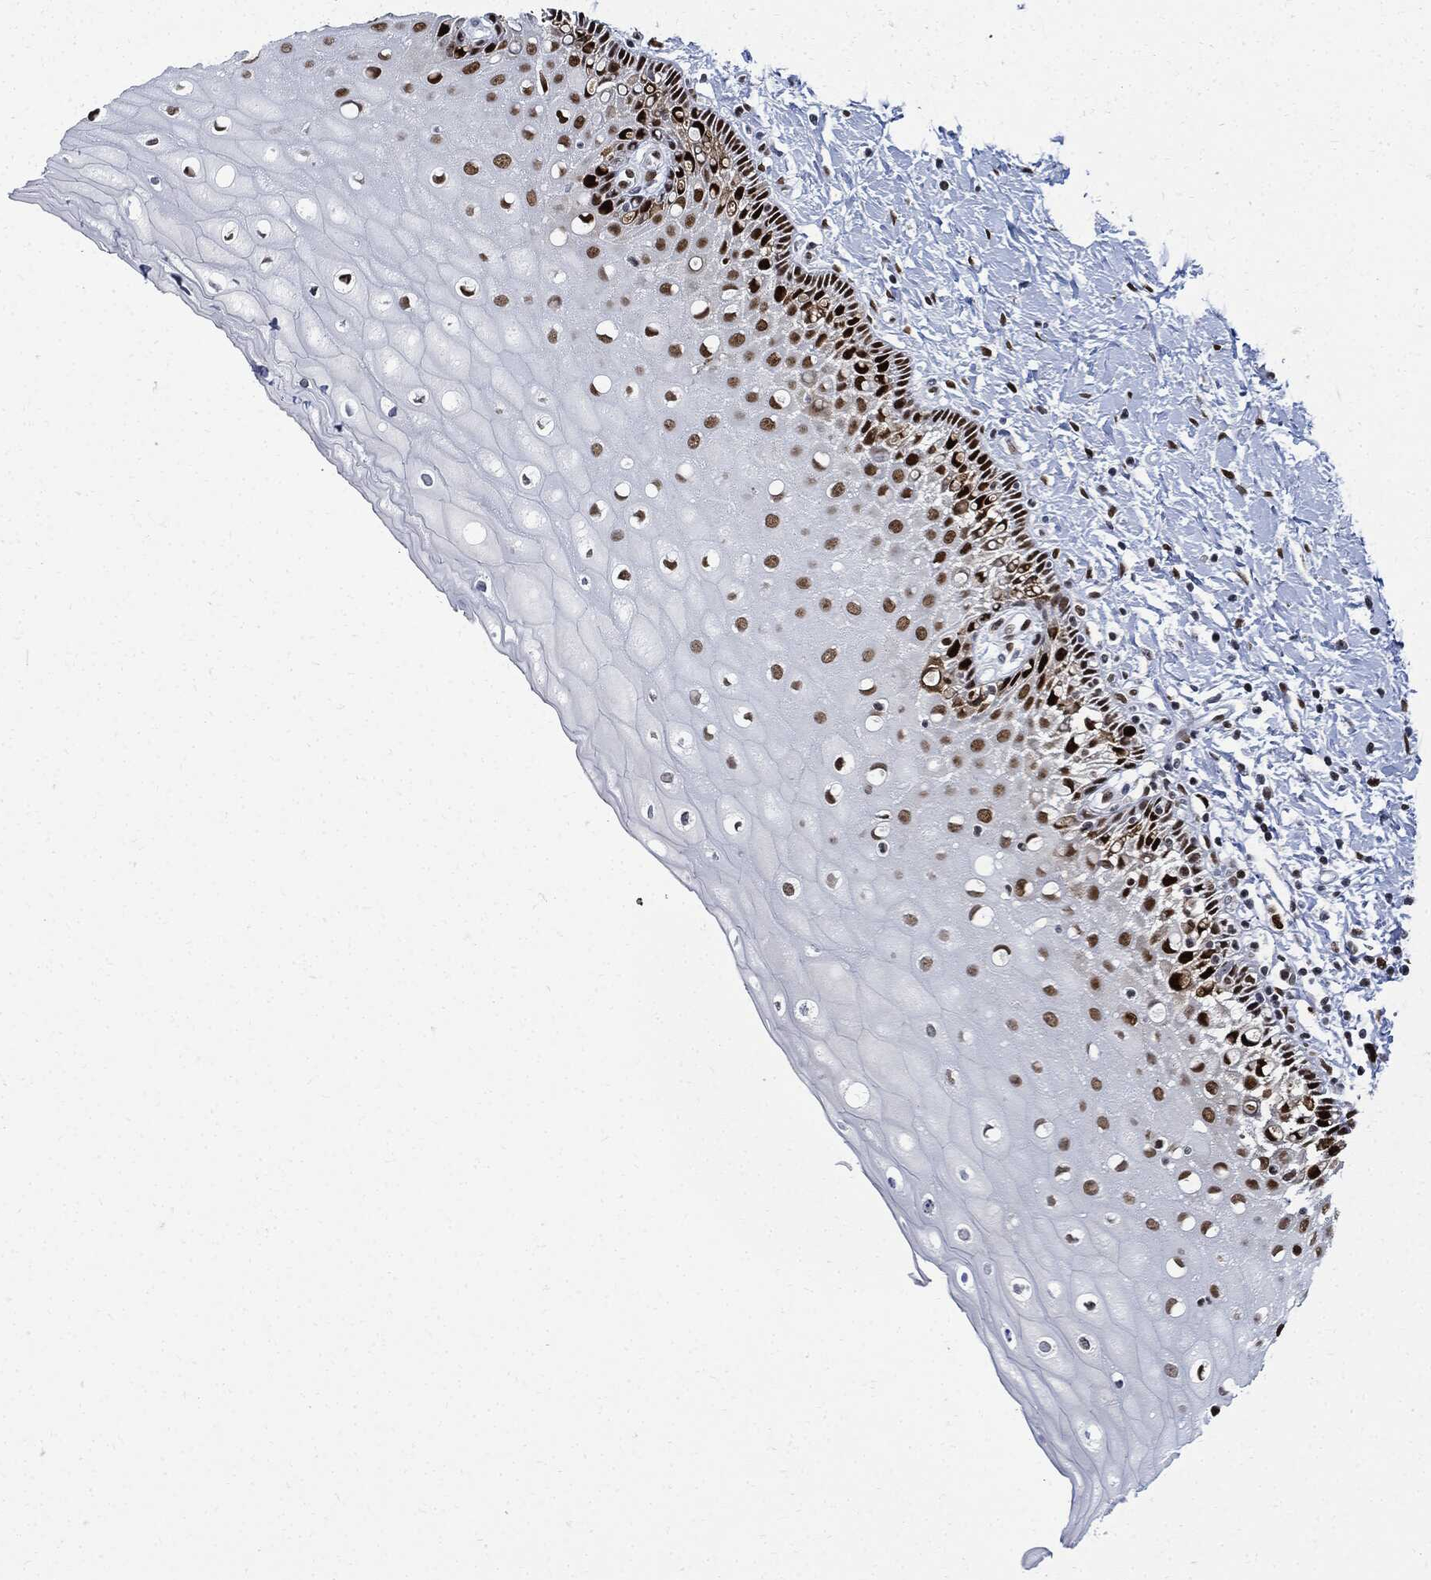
{"staining": {"intensity": "moderate", "quantity": ">75%", "location": "nuclear"}, "tissue": "cervix", "cell_type": "Glandular cells", "image_type": "normal", "snomed": [{"axis": "morphology", "description": "Normal tissue, NOS"}, {"axis": "topography", "description": "Cervix"}], "caption": "High-magnification brightfield microscopy of unremarkable cervix stained with DAB (3,3'-diaminobenzidine) (brown) and counterstained with hematoxylin (blue). glandular cells exhibit moderate nuclear positivity is seen in approximately>75% of cells.", "gene": "PCNA", "patient": {"sex": "female", "age": 37}}